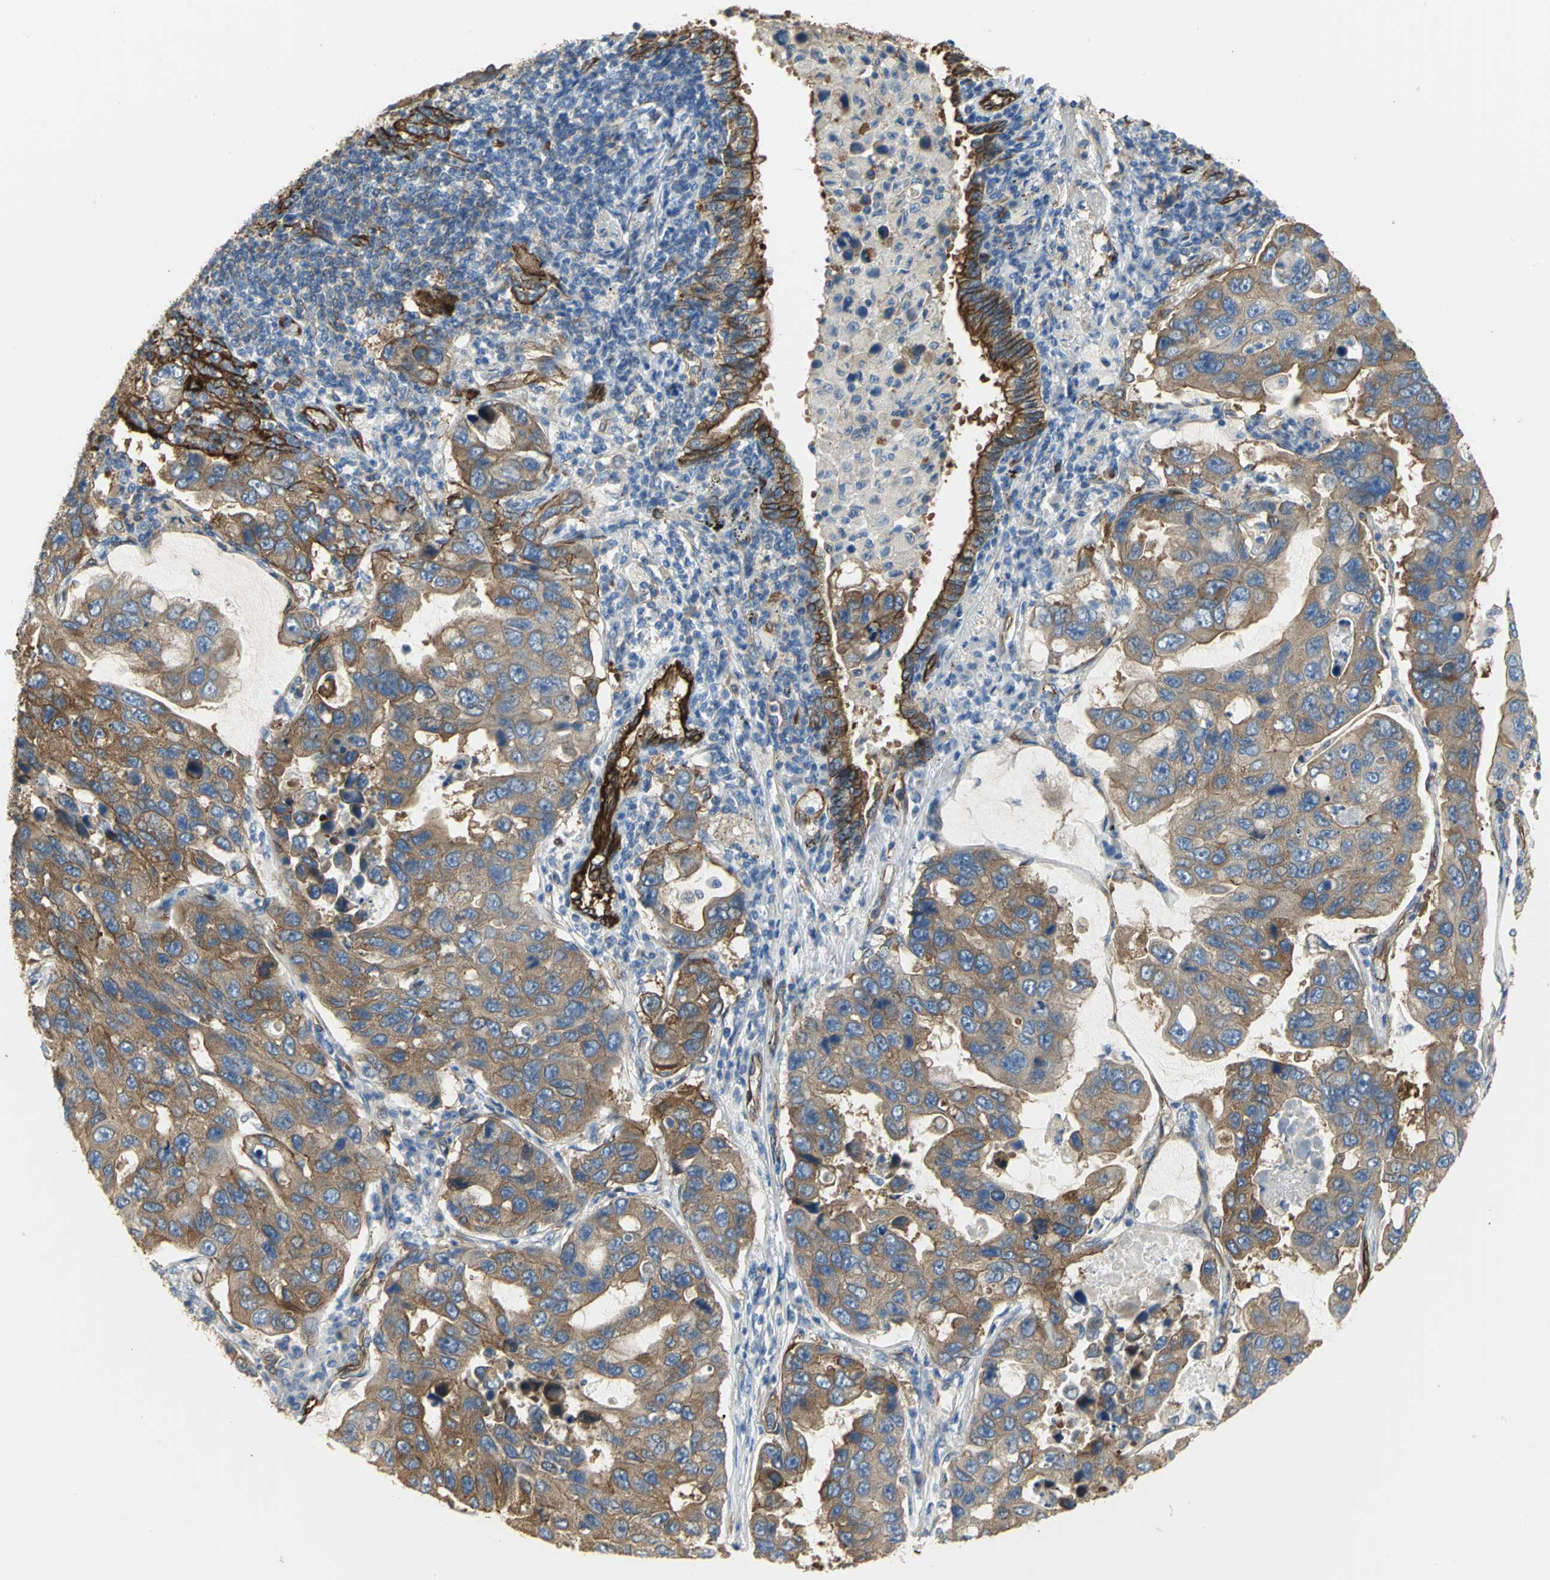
{"staining": {"intensity": "strong", "quantity": ">75%", "location": "cytoplasmic/membranous"}, "tissue": "lung cancer", "cell_type": "Tumor cells", "image_type": "cancer", "snomed": [{"axis": "morphology", "description": "Adenocarcinoma, NOS"}, {"axis": "topography", "description": "Lung"}], "caption": "This is an image of immunohistochemistry staining of lung cancer, which shows strong positivity in the cytoplasmic/membranous of tumor cells.", "gene": "FLNB", "patient": {"sex": "male", "age": 64}}